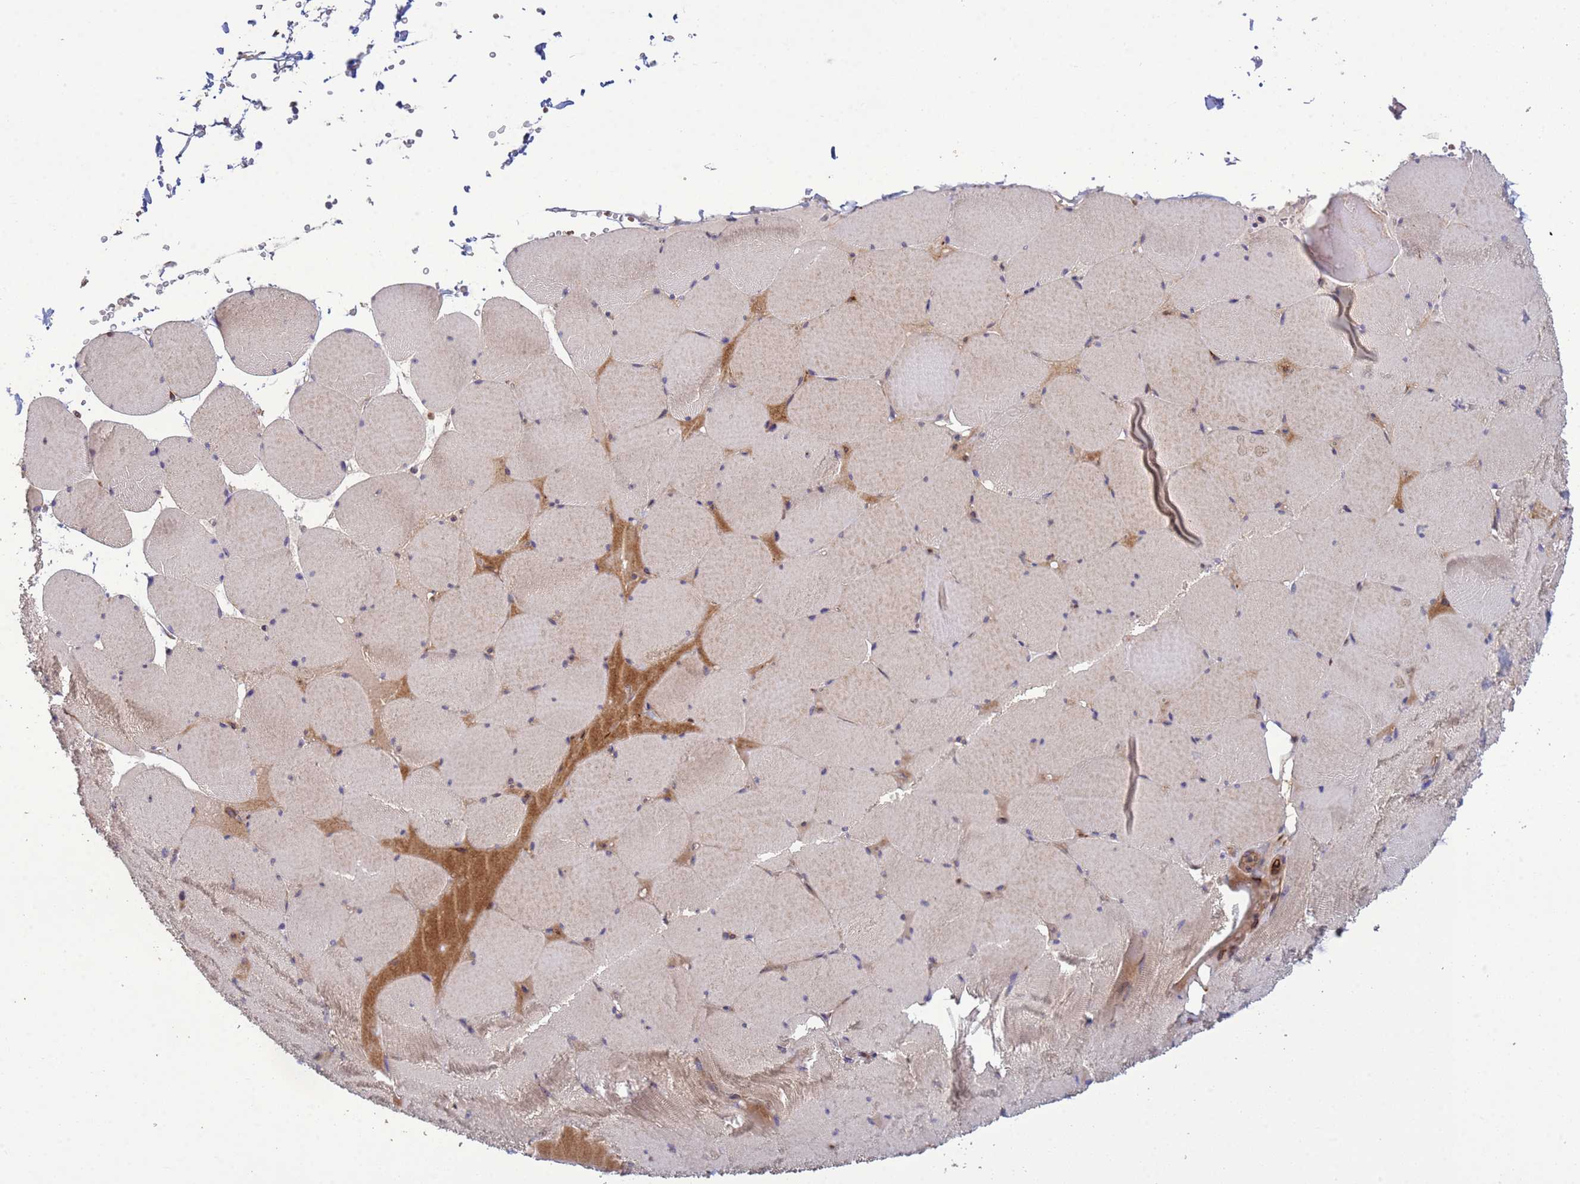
{"staining": {"intensity": "moderate", "quantity": "25%-75%", "location": "cytoplasmic/membranous"}, "tissue": "skeletal muscle", "cell_type": "Myocytes", "image_type": "normal", "snomed": [{"axis": "morphology", "description": "Normal tissue, NOS"}, {"axis": "topography", "description": "Skeletal muscle"}, {"axis": "topography", "description": "Head-Neck"}], "caption": "High-power microscopy captured an immunohistochemistry micrograph of normal skeletal muscle, revealing moderate cytoplasmic/membranous expression in approximately 25%-75% of myocytes.", "gene": "RAB10", "patient": {"sex": "male", "age": 66}}